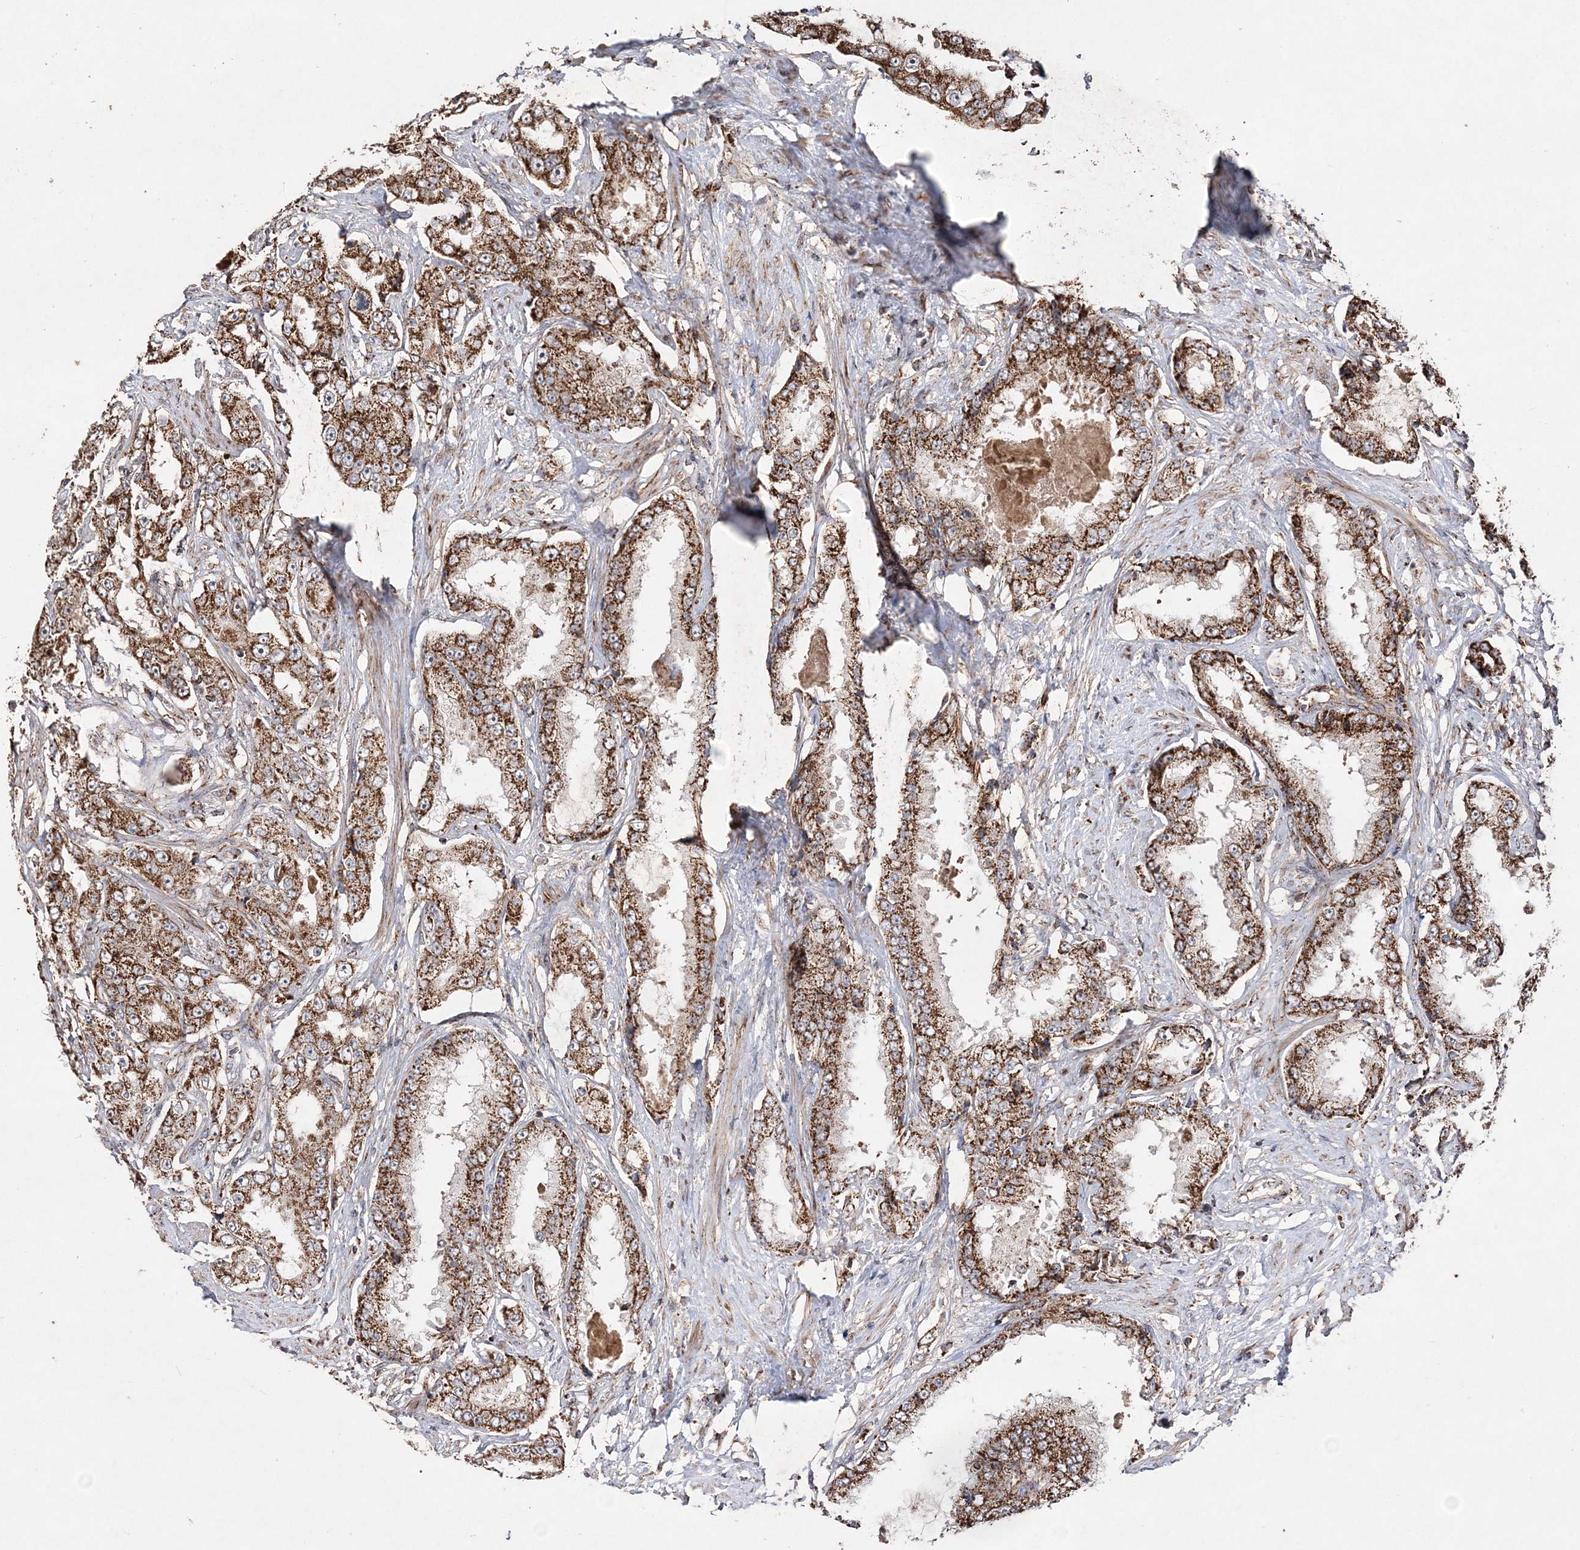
{"staining": {"intensity": "strong", "quantity": ">75%", "location": "cytoplasmic/membranous"}, "tissue": "prostate cancer", "cell_type": "Tumor cells", "image_type": "cancer", "snomed": [{"axis": "morphology", "description": "Adenocarcinoma, High grade"}, {"axis": "topography", "description": "Prostate"}], "caption": "About >75% of tumor cells in prostate cancer reveal strong cytoplasmic/membranous protein staining as visualized by brown immunohistochemical staining.", "gene": "POC5", "patient": {"sex": "male", "age": 73}}